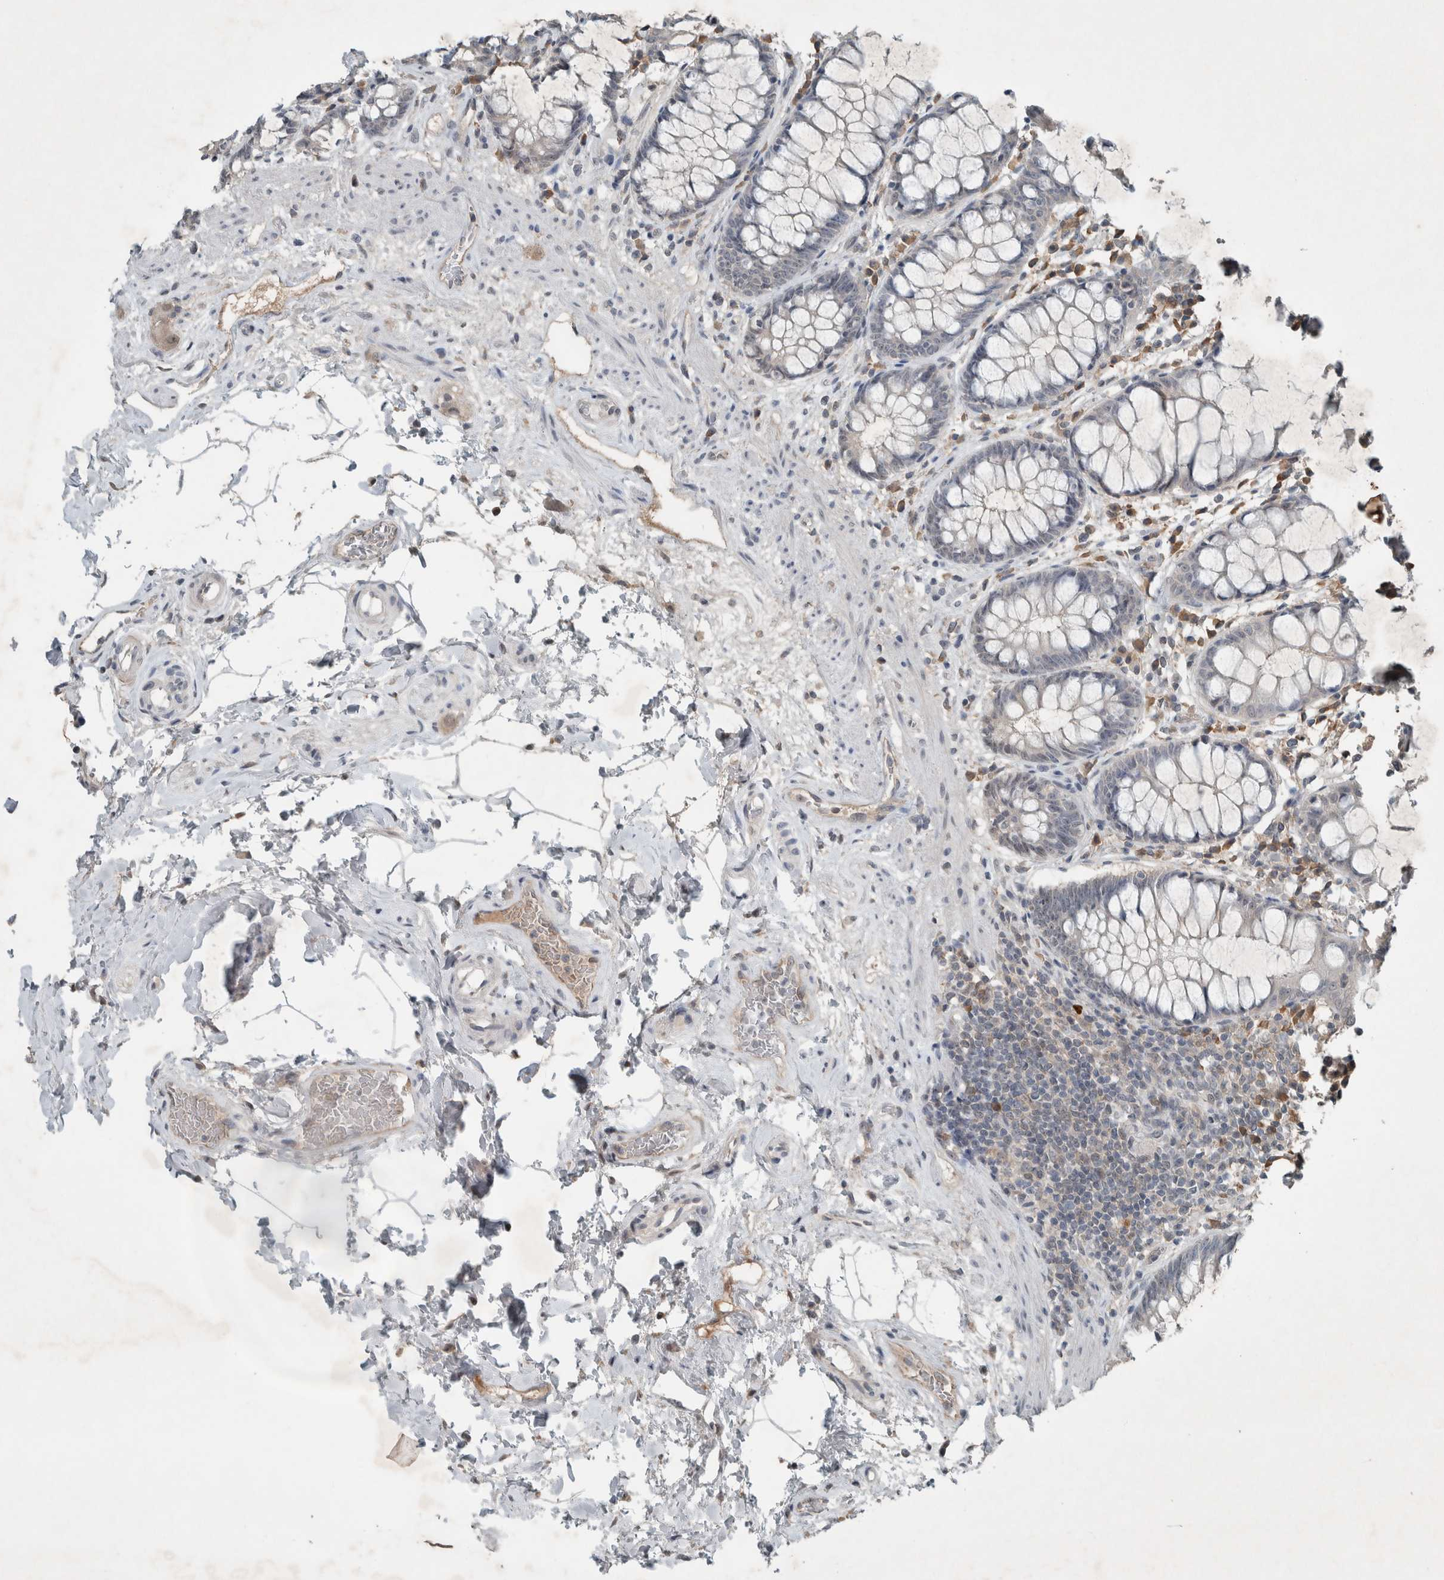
{"staining": {"intensity": "negative", "quantity": "none", "location": "none"}, "tissue": "rectum", "cell_type": "Glandular cells", "image_type": "normal", "snomed": [{"axis": "morphology", "description": "Normal tissue, NOS"}, {"axis": "topography", "description": "Rectum"}], "caption": "The histopathology image displays no staining of glandular cells in normal rectum. Nuclei are stained in blue.", "gene": "ENSG00000285245", "patient": {"sex": "male", "age": 64}}